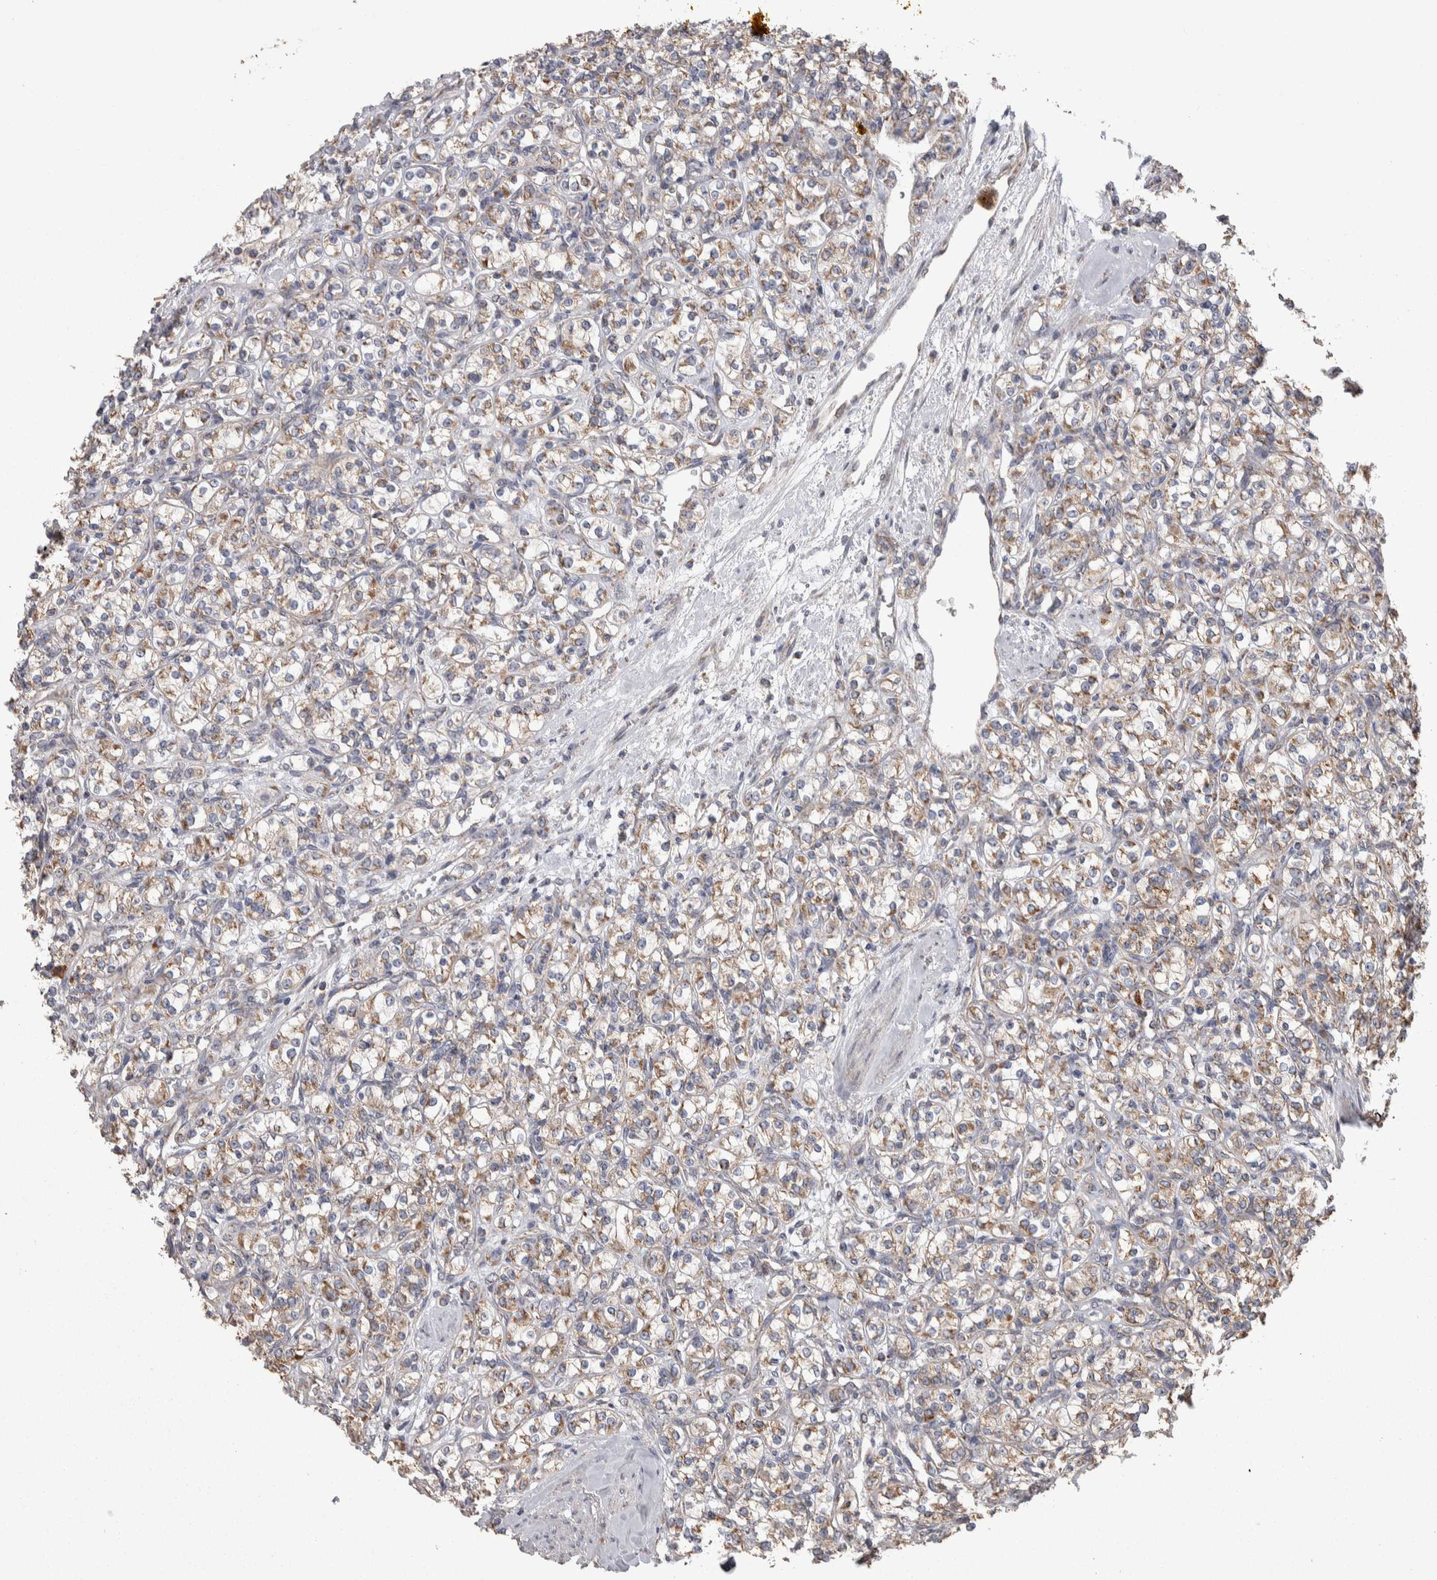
{"staining": {"intensity": "weak", "quantity": ">75%", "location": "cytoplasmic/membranous"}, "tissue": "renal cancer", "cell_type": "Tumor cells", "image_type": "cancer", "snomed": [{"axis": "morphology", "description": "Adenocarcinoma, NOS"}, {"axis": "topography", "description": "Kidney"}], "caption": "Tumor cells display low levels of weak cytoplasmic/membranous staining in approximately >75% of cells in human renal cancer. Immunohistochemistry (ihc) stains the protein of interest in brown and the nuclei are stained blue.", "gene": "SCO1", "patient": {"sex": "male", "age": 77}}